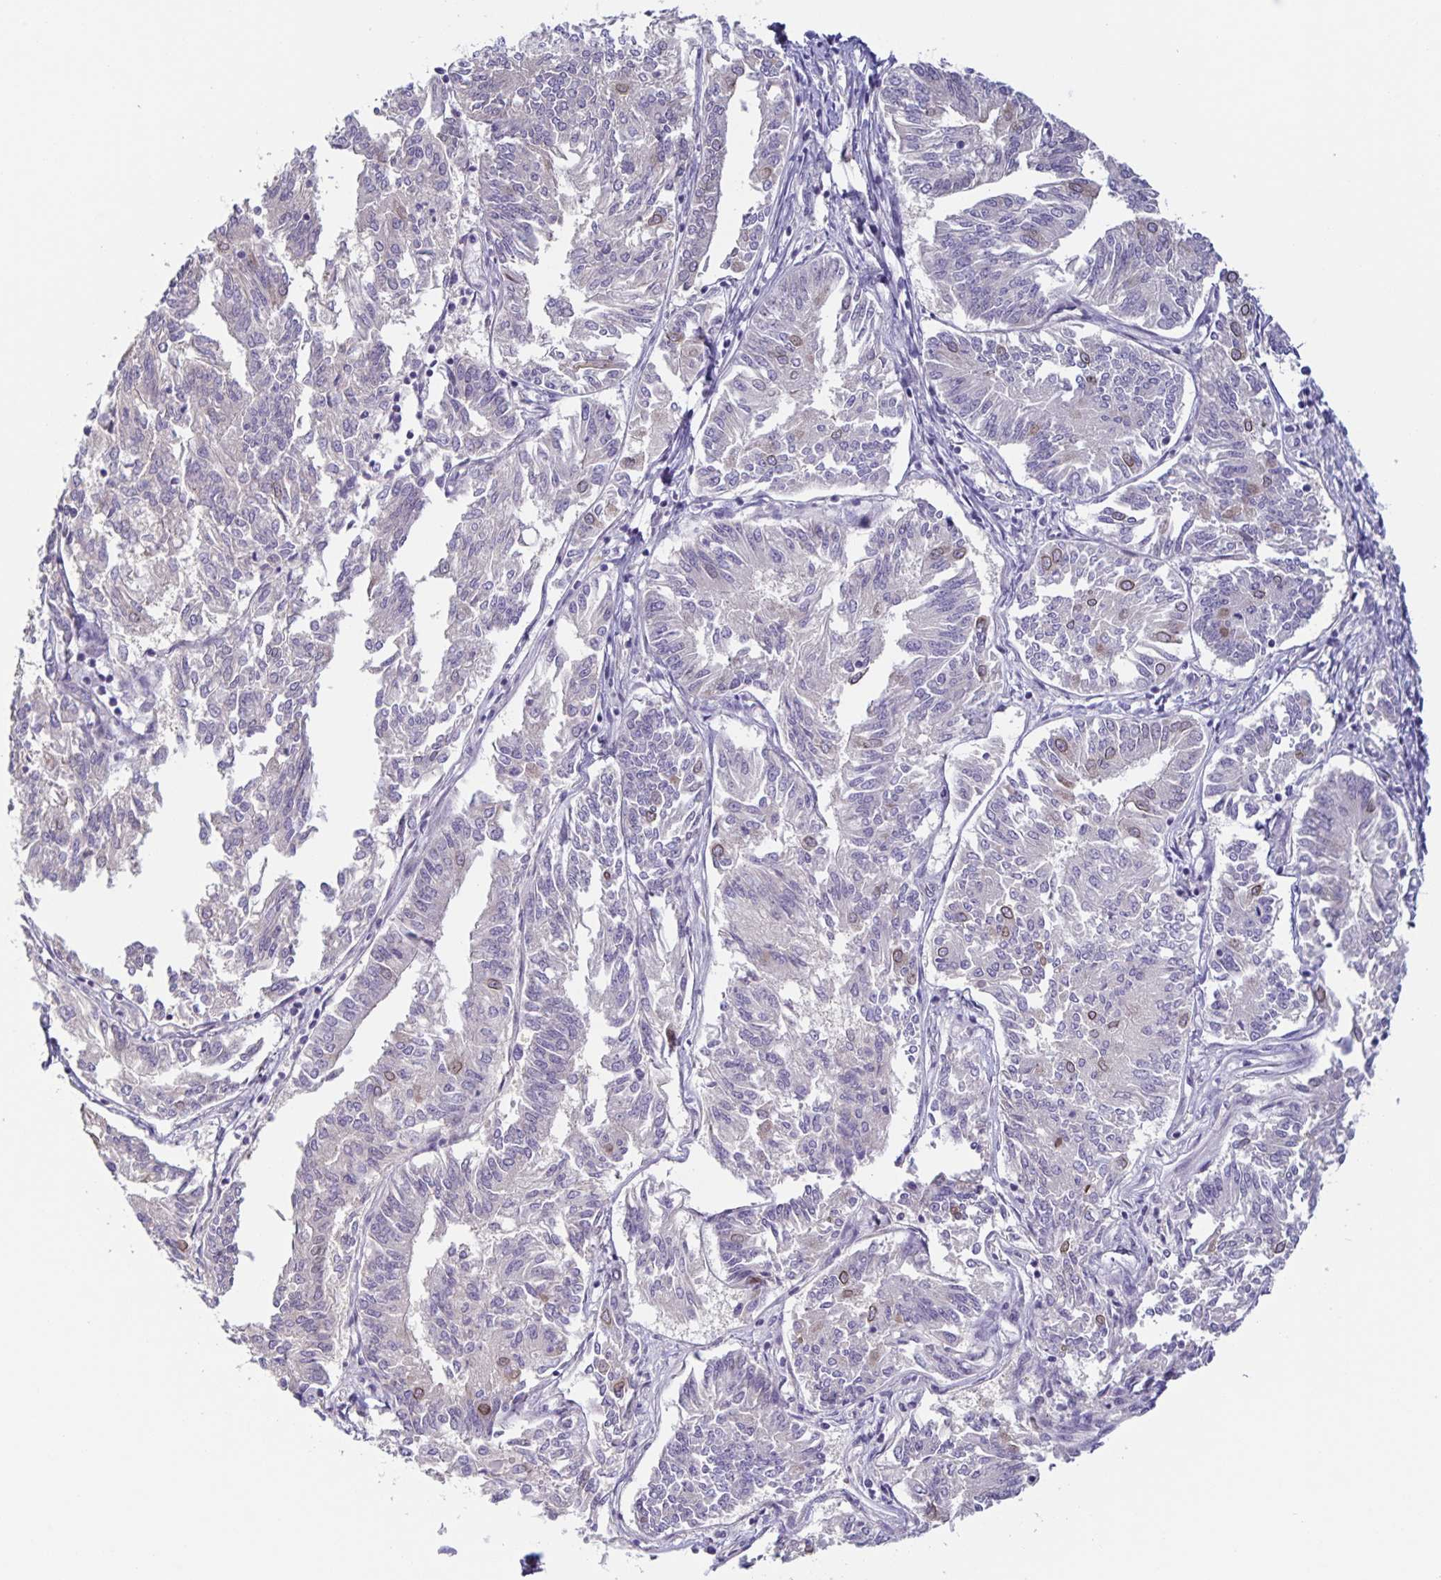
{"staining": {"intensity": "negative", "quantity": "none", "location": "none"}, "tissue": "endometrial cancer", "cell_type": "Tumor cells", "image_type": "cancer", "snomed": [{"axis": "morphology", "description": "Adenocarcinoma, NOS"}, {"axis": "topography", "description": "Endometrium"}], "caption": "This is an IHC photomicrograph of human endometrial cancer (adenocarcinoma). There is no expression in tumor cells.", "gene": "SYNE2", "patient": {"sex": "female", "age": 58}}